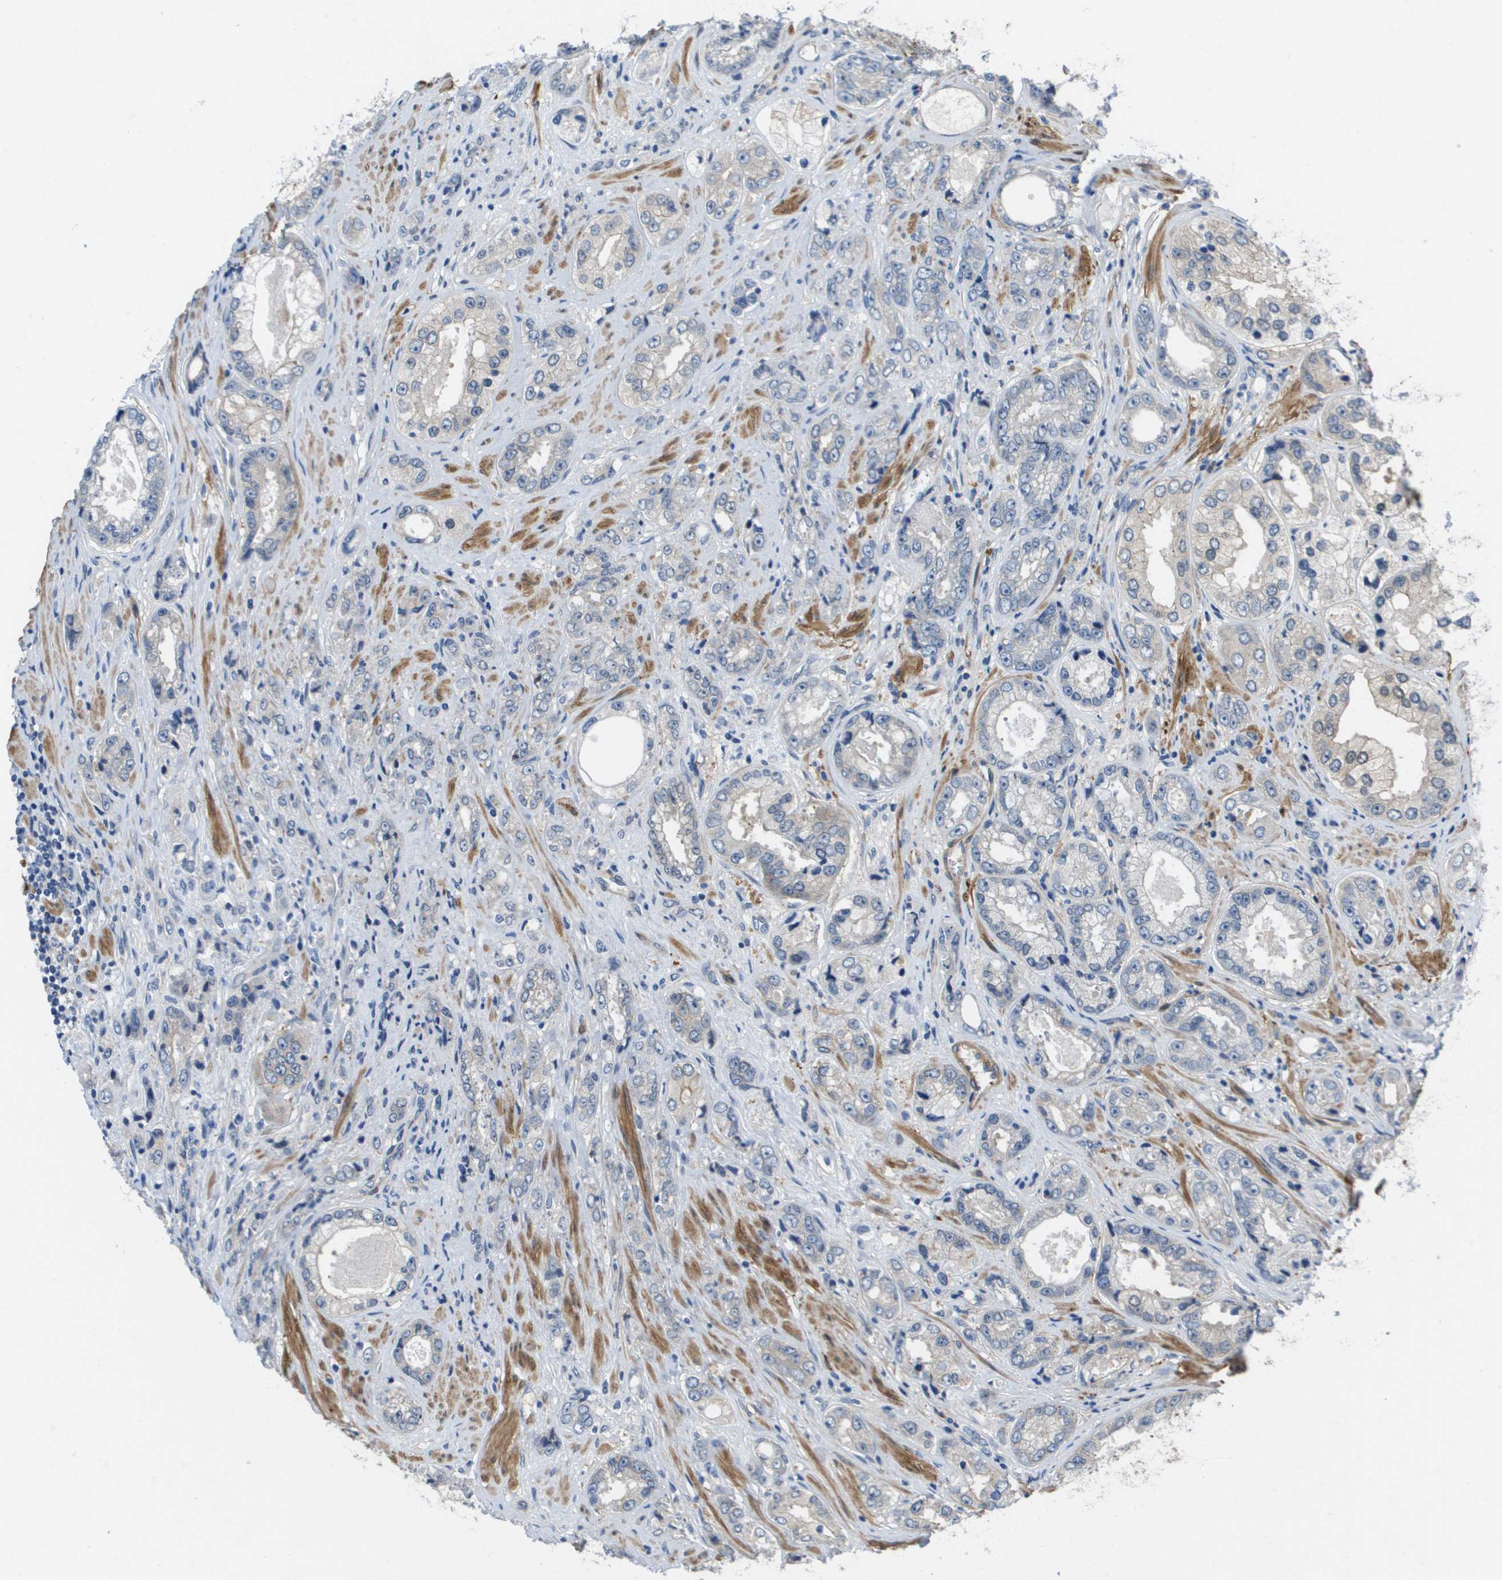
{"staining": {"intensity": "negative", "quantity": "none", "location": "none"}, "tissue": "prostate cancer", "cell_type": "Tumor cells", "image_type": "cancer", "snomed": [{"axis": "morphology", "description": "Adenocarcinoma, High grade"}, {"axis": "topography", "description": "Prostate"}], "caption": "Protein analysis of prostate adenocarcinoma (high-grade) reveals no significant expression in tumor cells. The staining is performed using DAB brown chromogen with nuclei counter-stained in using hematoxylin.", "gene": "LPP", "patient": {"sex": "male", "age": 61}}